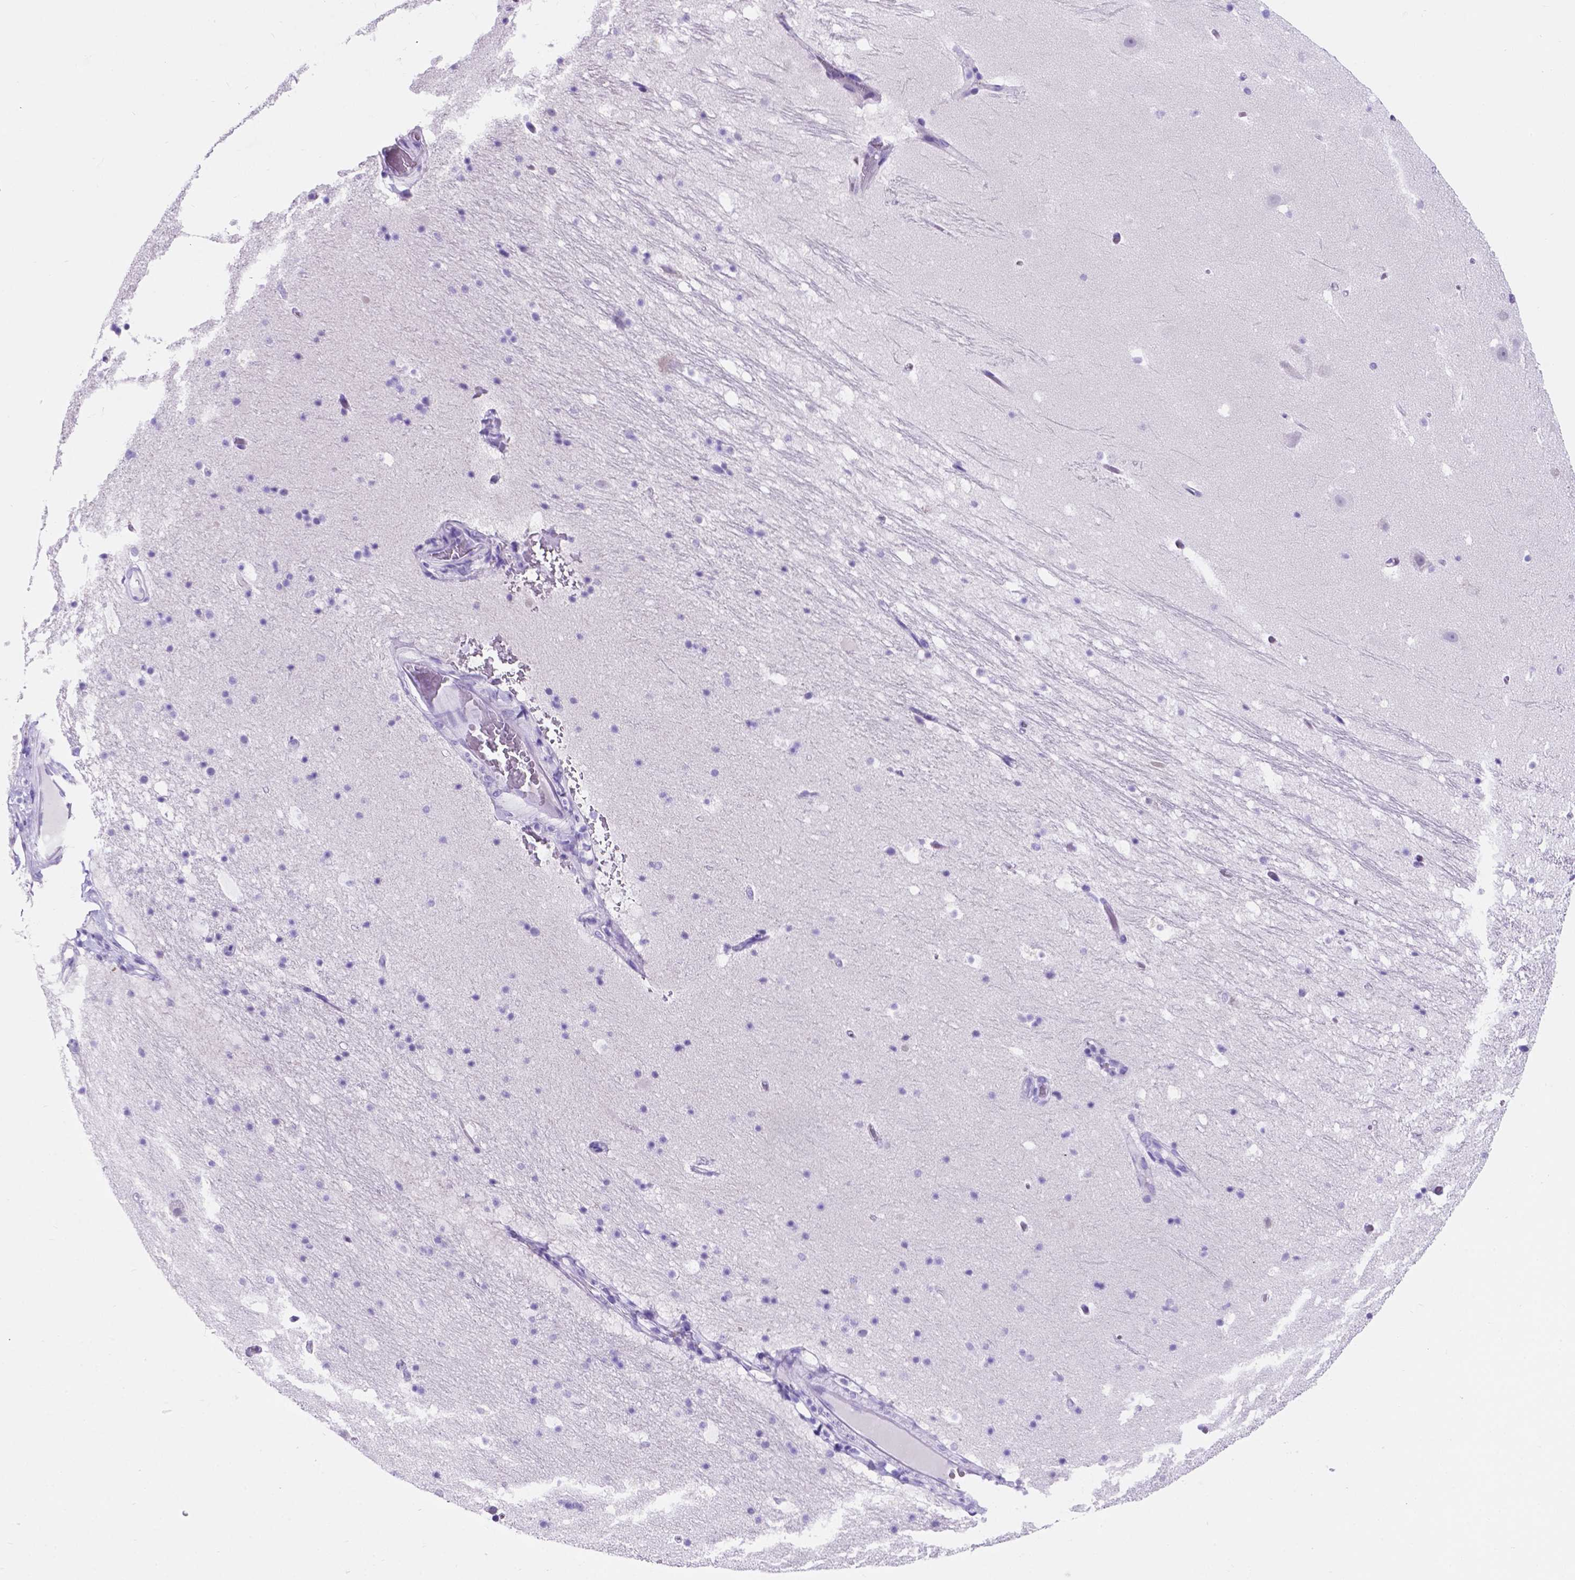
{"staining": {"intensity": "negative", "quantity": "none", "location": "none"}, "tissue": "hippocampus", "cell_type": "Glial cells", "image_type": "normal", "snomed": [{"axis": "morphology", "description": "Normal tissue, NOS"}, {"axis": "topography", "description": "Hippocampus"}], "caption": "Immunohistochemical staining of normal hippocampus demonstrates no significant expression in glial cells. (Brightfield microscopy of DAB (3,3'-diaminobenzidine) immunohistochemistry (IHC) at high magnification).", "gene": "C17orf107", "patient": {"sex": "male", "age": 26}}